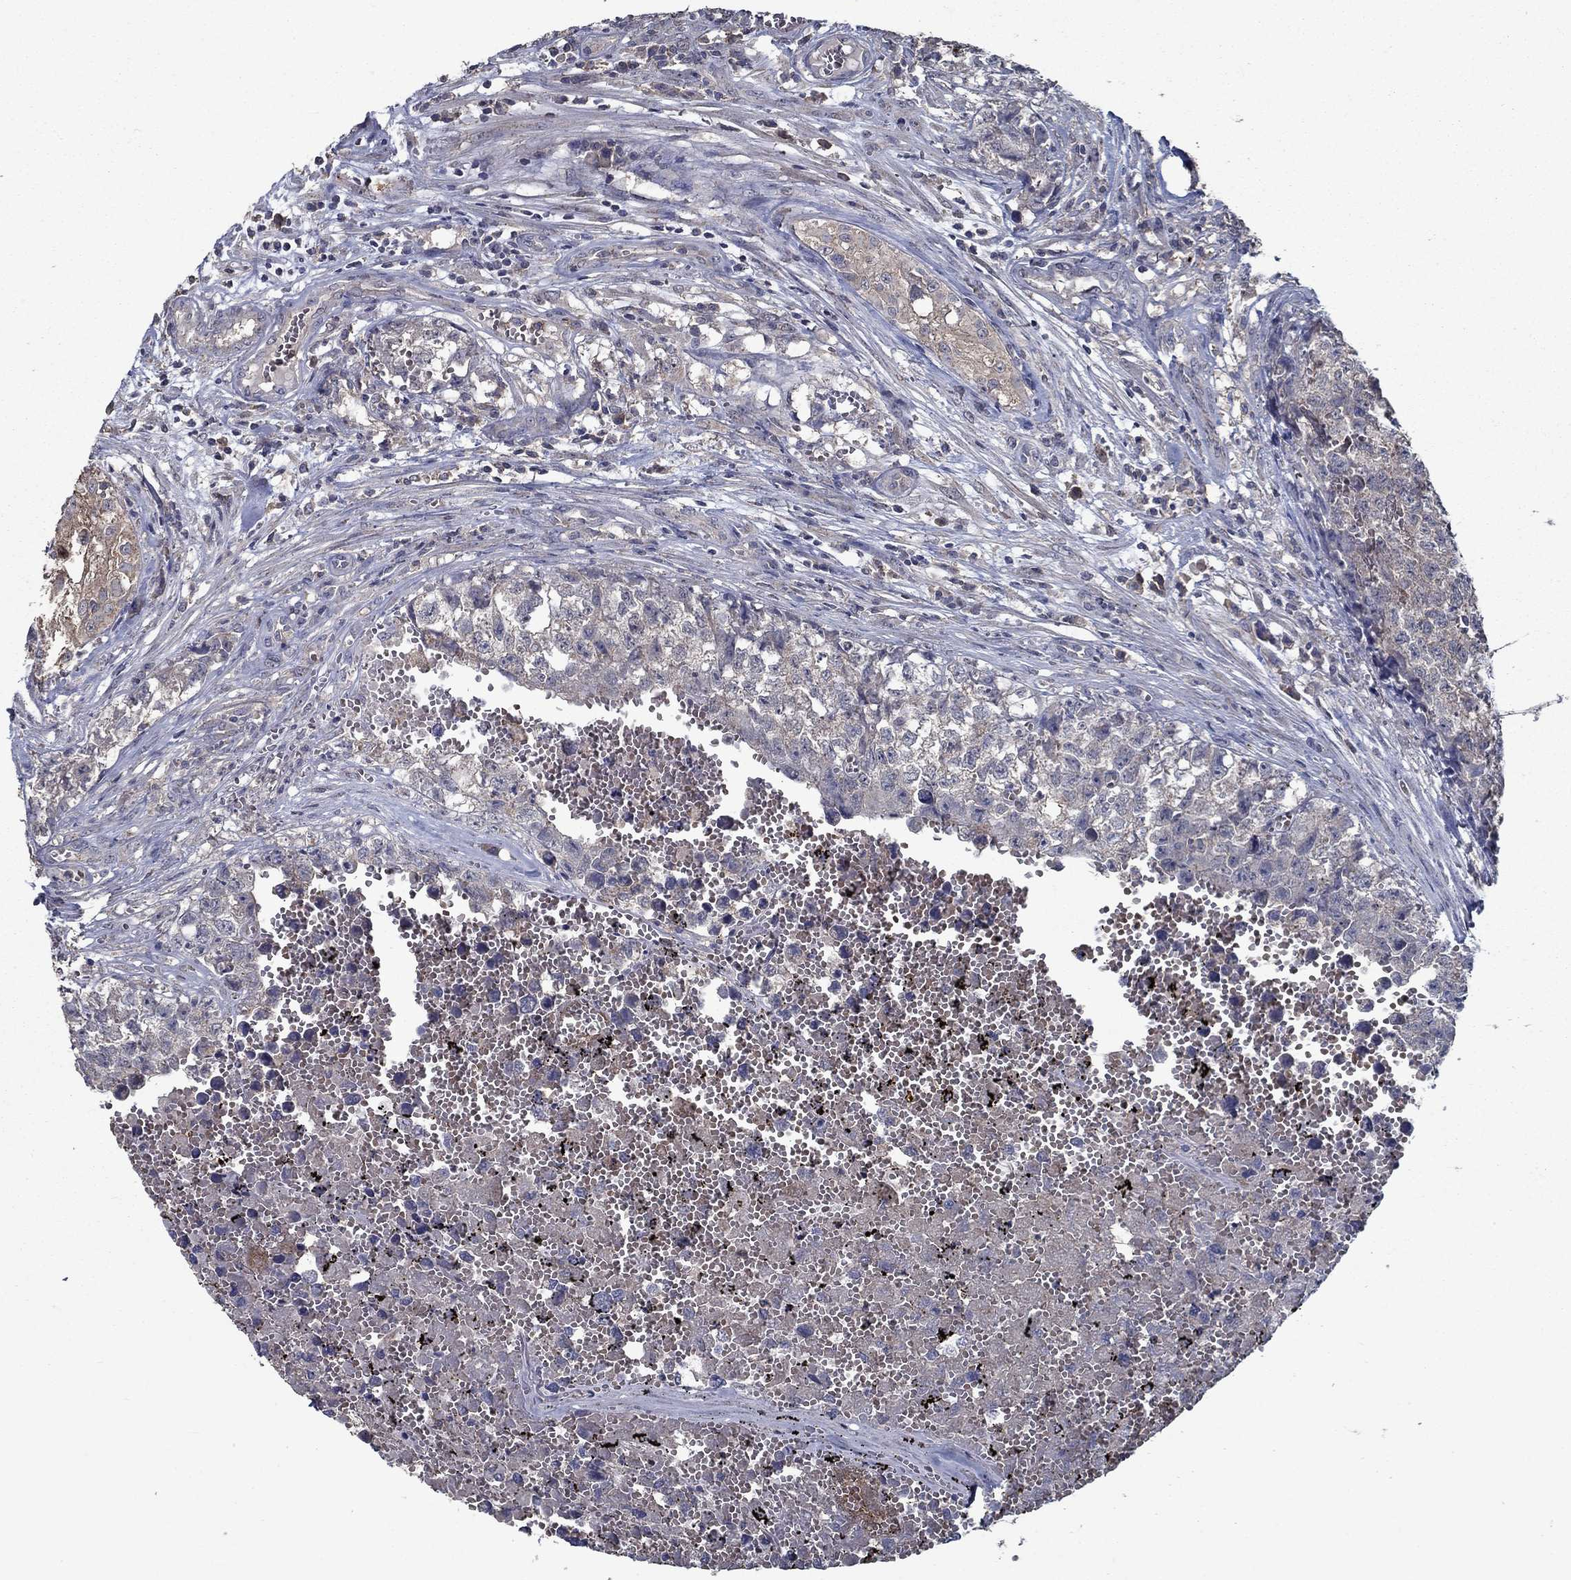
{"staining": {"intensity": "negative", "quantity": "none", "location": "none"}, "tissue": "testis cancer", "cell_type": "Tumor cells", "image_type": "cancer", "snomed": [{"axis": "morphology", "description": "Seminoma, NOS"}, {"axis": "morphology", "description": "Carcinoma, Embryonal, NOS"}, {"axis": "topography", "description": "Testis"}], "caption": "This is an IHC photomicrograph of seminoma (testis). There is no positivity in tumor cells.", "gene": "SLC44A1", "patient": {"sex": "male", "age": 22}}